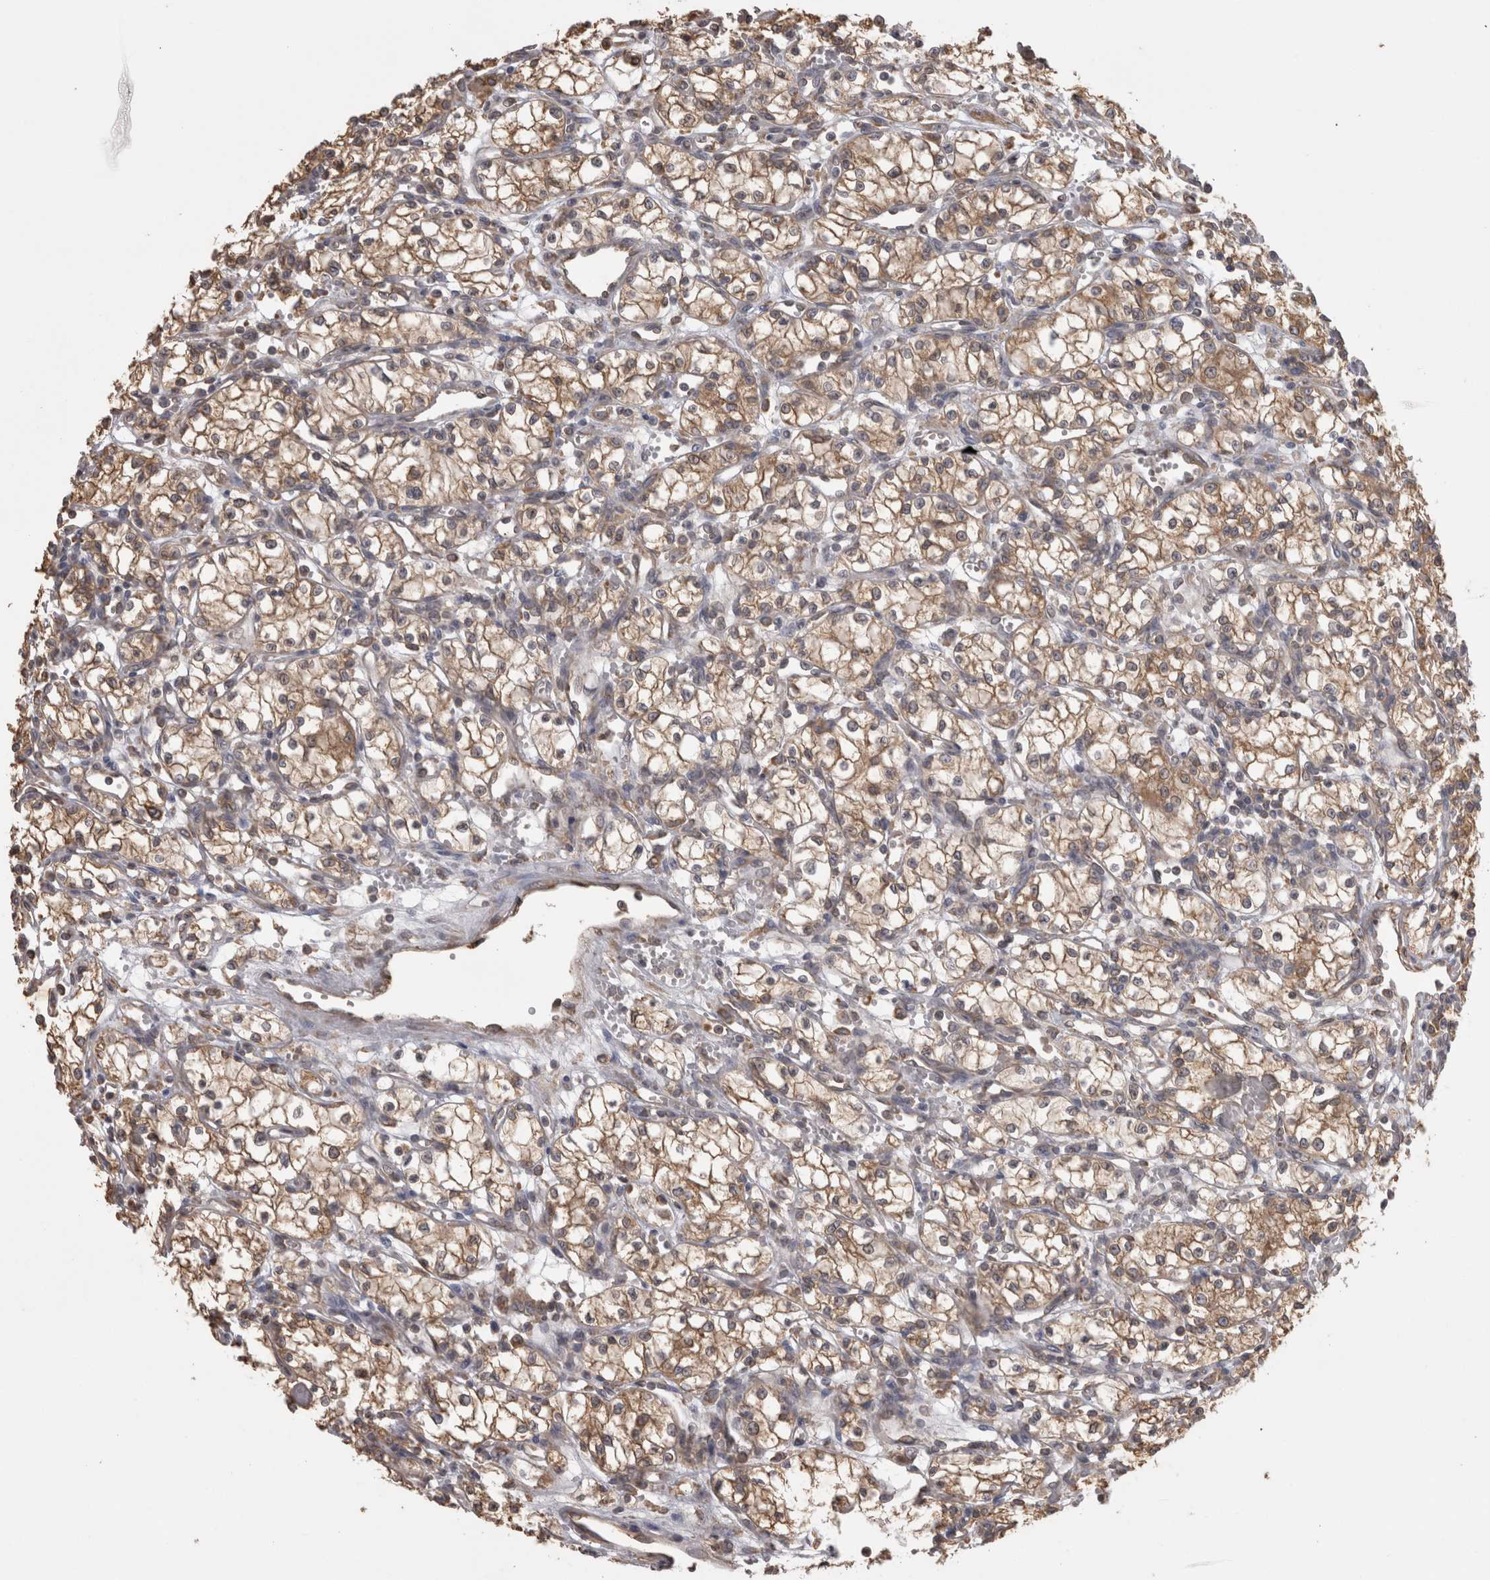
{"staining": {"intensity": "moderate", "quantity": ">75%", "location": "cytoplasmic/membranous"}, "tissue": "renal cancer", "cell_type": "Tumor cells", "image_type": "cancer", "snomed": [{"axis": "morphology", "description": "Normal tissue, NOS"}, {"axis": "morphology", "description": "Adenocarcinoma, NOS"}, {"axis": "topography", "description": "Kidney"}], "caption": "A photomicrograph of renal cancer (adenocarcinoma) stained for a protein demonstrates moderate cytoplasmic/membranous brown staining in tumor cells.", "gene": "PON2", "patient": {"sex": "male", "age": 59}}